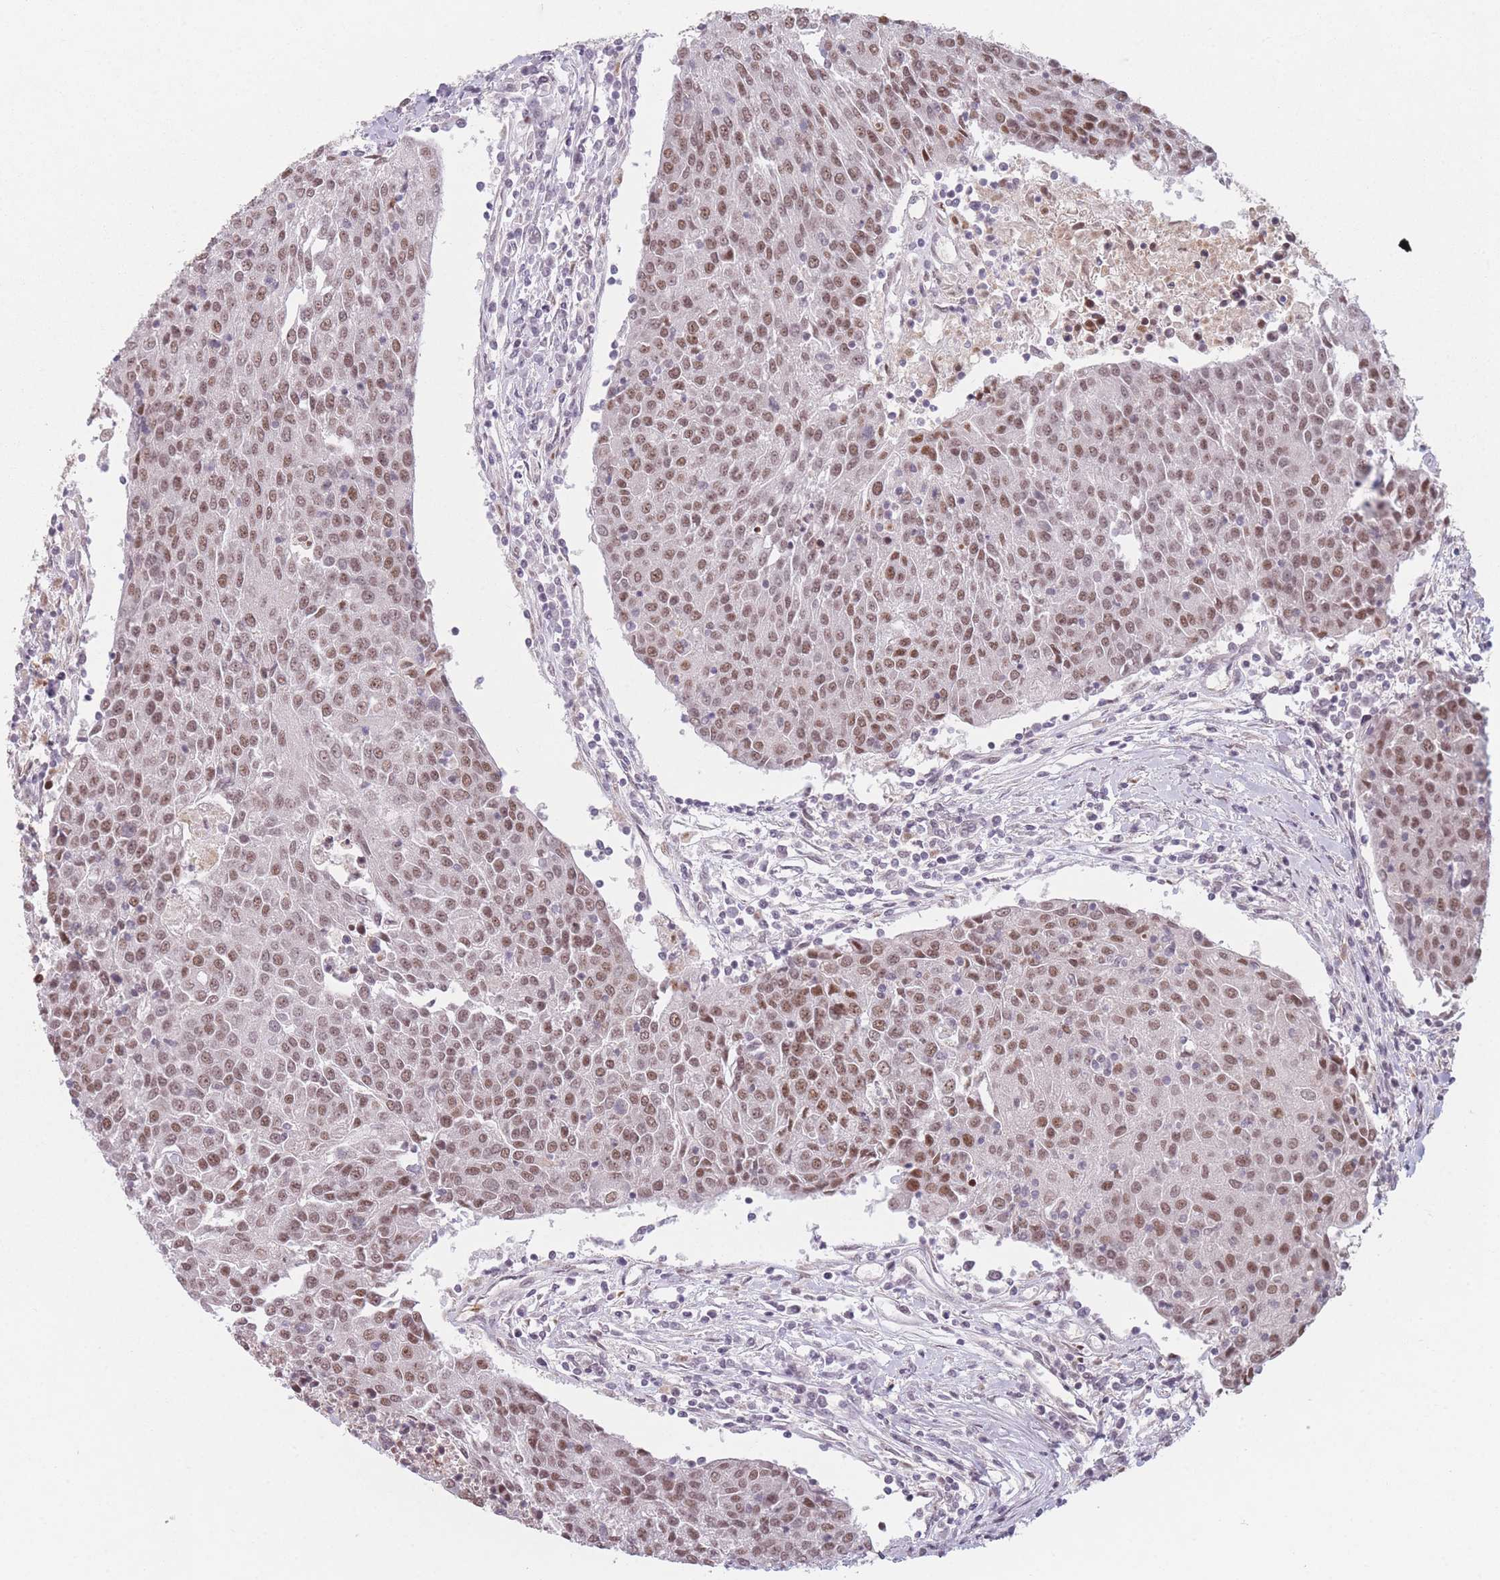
{"staining": {"intensity": "moderate", "quantity": ">75%", "location": "nuclear"}, "tissue": "urothelial cancer", "cell_type": "Tumor cells", "image_type": "cancer", "snomed": [{"axis": "morphology", "description": "Urothelial carcinoma, High grade"}, {"axis": "topography", "description": "Urinary bladder"}], "caption": "Urothelial carcinoma (high-grade) was stained to show a protein in brown. There is medium levels of moderate nuclear positivity in about >75% of tumor cells.", "gene": "SUPT6H", "patient": {"sex": "female", "age": 85}}